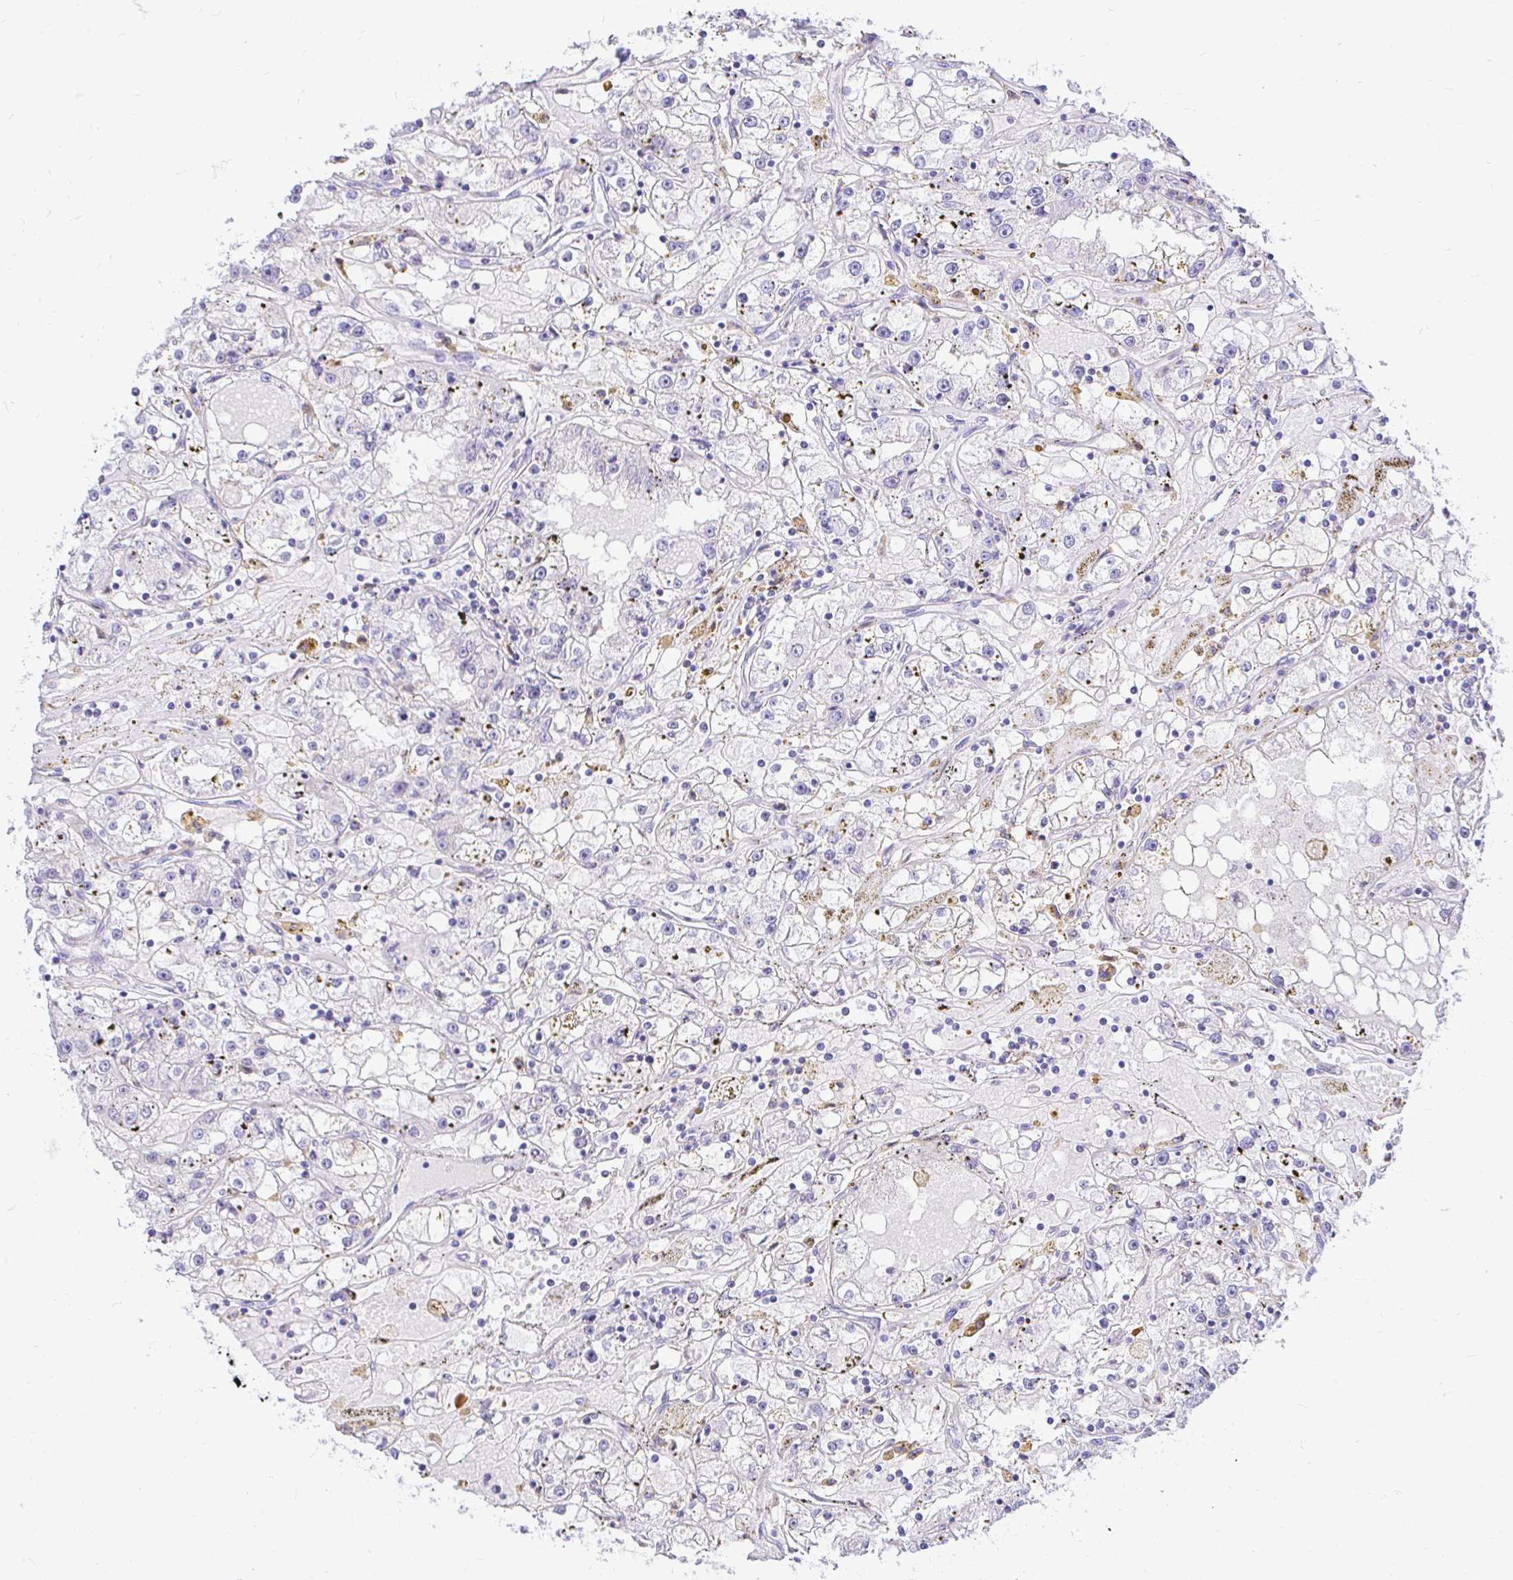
{"staining": {"intensity": "negative", "quantity": "none", "location": "none"}, "tissue": "renal cancer", "cell_type": "Tumor cells", "image_type": "cancer", "snomed": [{"axis": "morphology", "description": "Adenocarcinoma, NOS"}, {"axis": "topography", "description": "Kidney"}], "caption": "Protein analysis of renal cancer (adenocarcinoma) displays no significant positivity in tumor cells.", "gene": "FATE1", "patient": {"sex": "male", "age": 56}}